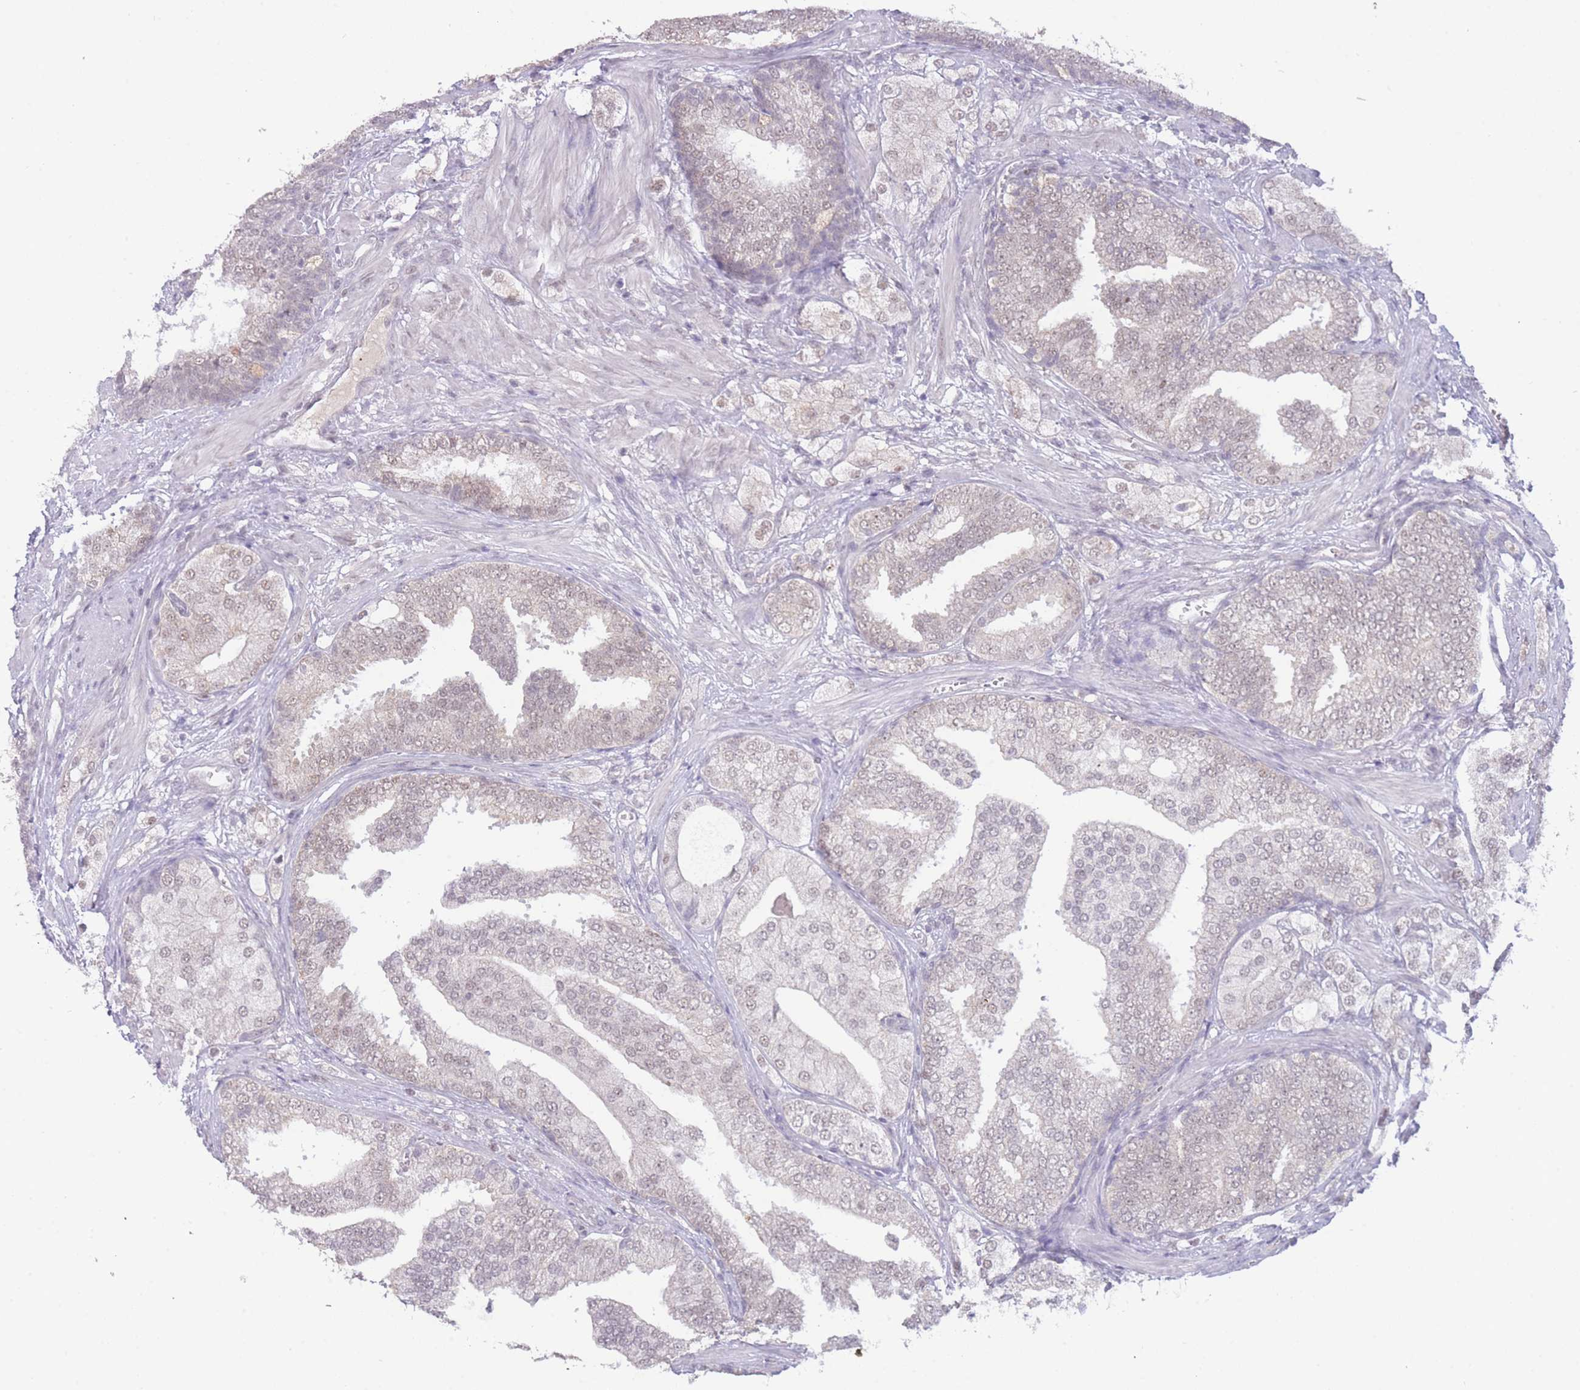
{"staining": {"intensity": "weak", "quantity": "25%-75%", "location": "nuclear"}, "tissue": "prostate cancer", "cell_type": "Tumor cells", "image_type": "cancer", "snomed": [{"axis": "morphology", "description": "Adenocarcinoma, High grade"}, {"axis": "topography", "description": "Prostate"}], "caption": "Prostate cancer (adenocarcinoma (high-grade)) stained with a brown dye shows weak nuclear positive staining in approximately 25%-75% of tumor cells.", "gene": "GOLGA6L25", "patient": {"sex": "male", "age": 50}}